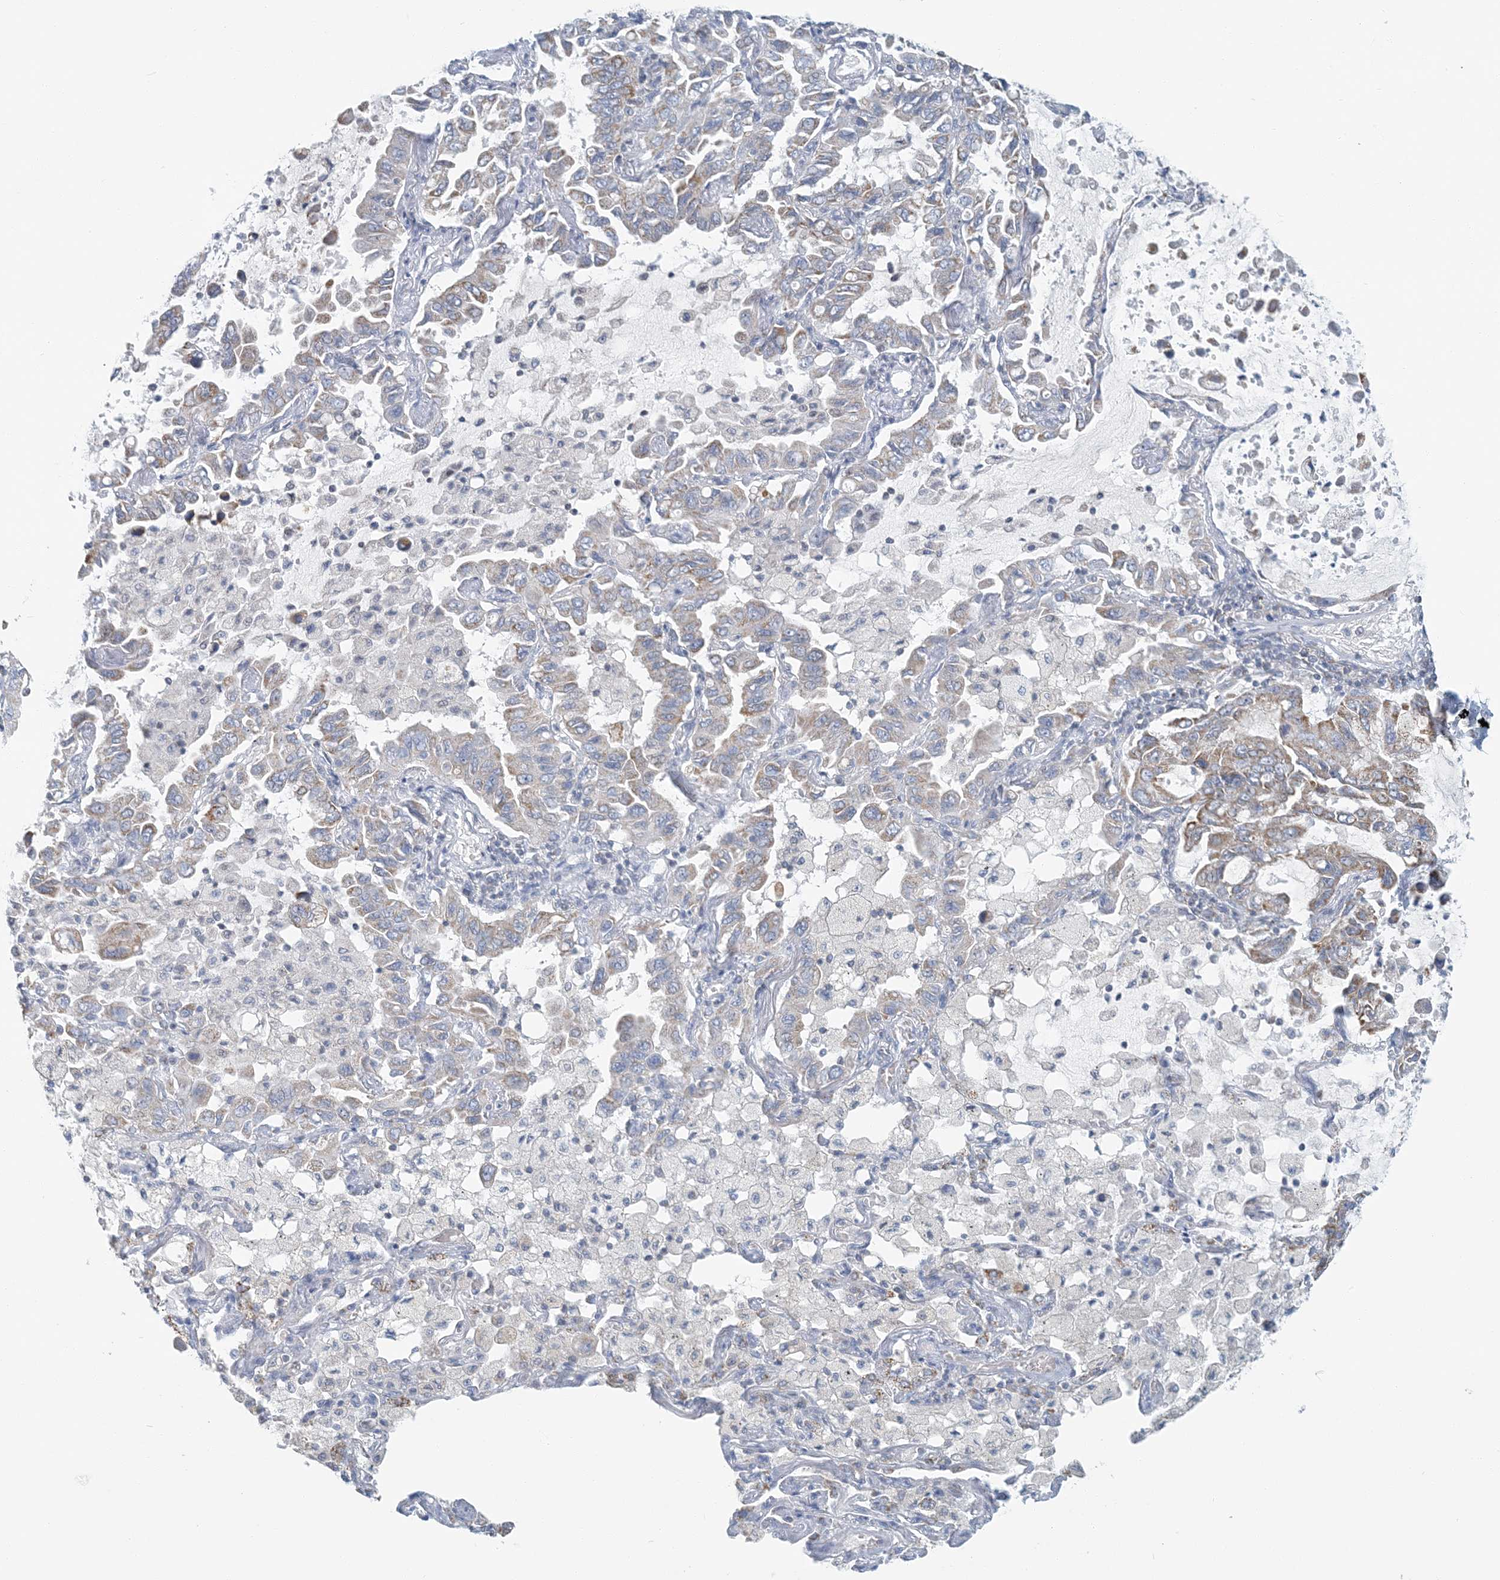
{"staining": {"intensity": "weak", "quantity": "25%-75%", "location": "cytoplasmic/membranous"}, "tissue": "lung cancer", "cell_type": "Tumor cells", "image_type": "cancer", "snomed": [{"axis": "morphology", "description": "Adenocarcinoma, NOS"}, {"axis": "topography", "description": "Lung"}], "caption": "This image demonstrates immunohistochemistry staining of human lung adenocarcinoma, with low weak cytoplasmic/membranous expression in about 25%-75% of tumor cells.", "gene": "BDH1", "patient": {"sex": "male", "age": 64}}